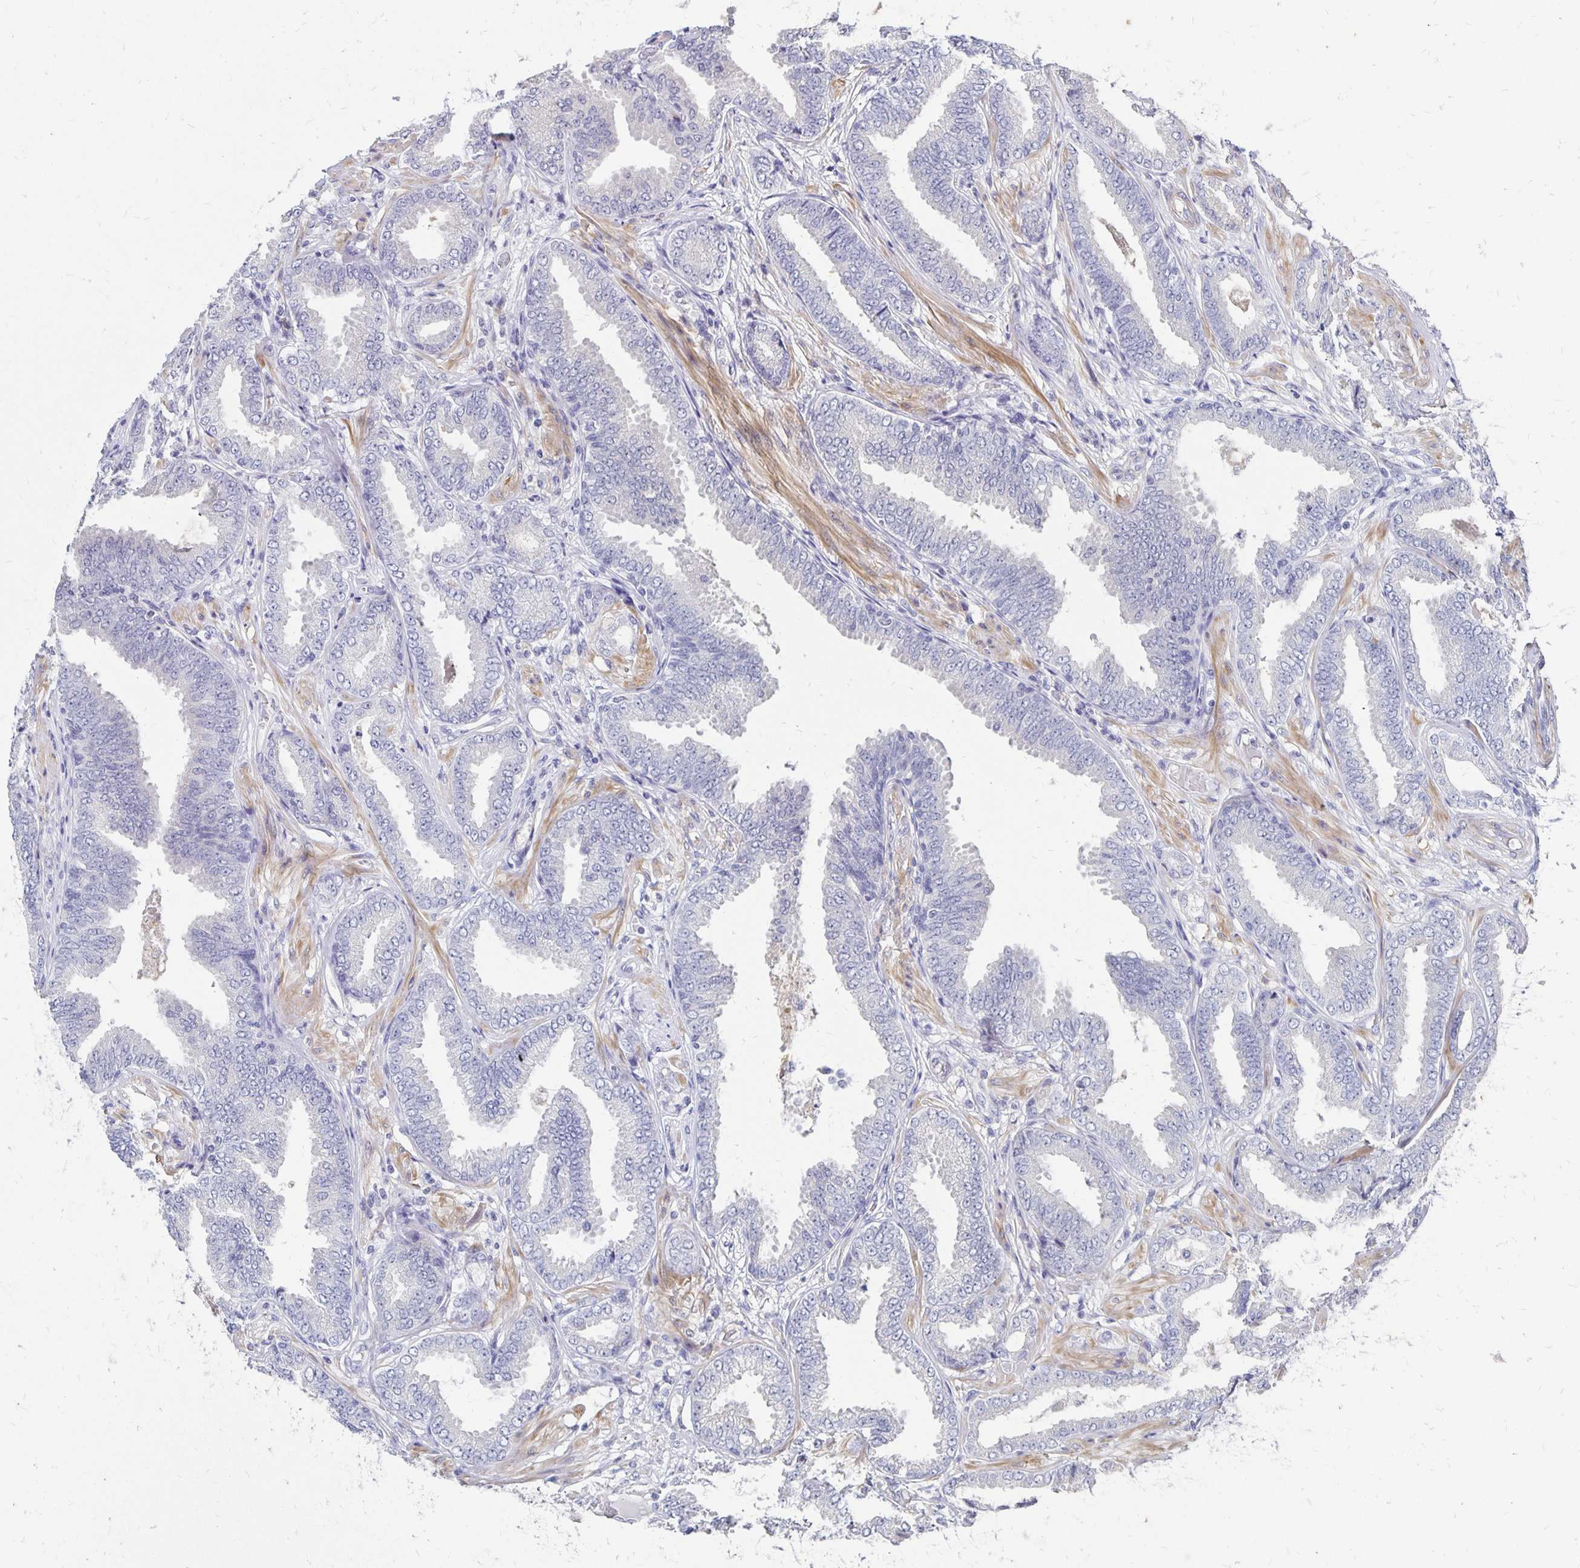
{"staining": {"intensity": "negative", "quantity": "none", "location": "none"}, "tissue": "prostate cancer", "cell_type": "Tumor cells", "image_type": "cancer", "snomed": [{"axis": "morphology", "description": "Adenocarcinoma, Low grade"}, {"axis": "topography", "description": "Prostate"}], "caption": "Tumor cells are negative for brown protein staining in low-grade adenocarcinoma (prostate).", "gene": "ATOSB", "patient": {"sex": "male", "age": 55}}